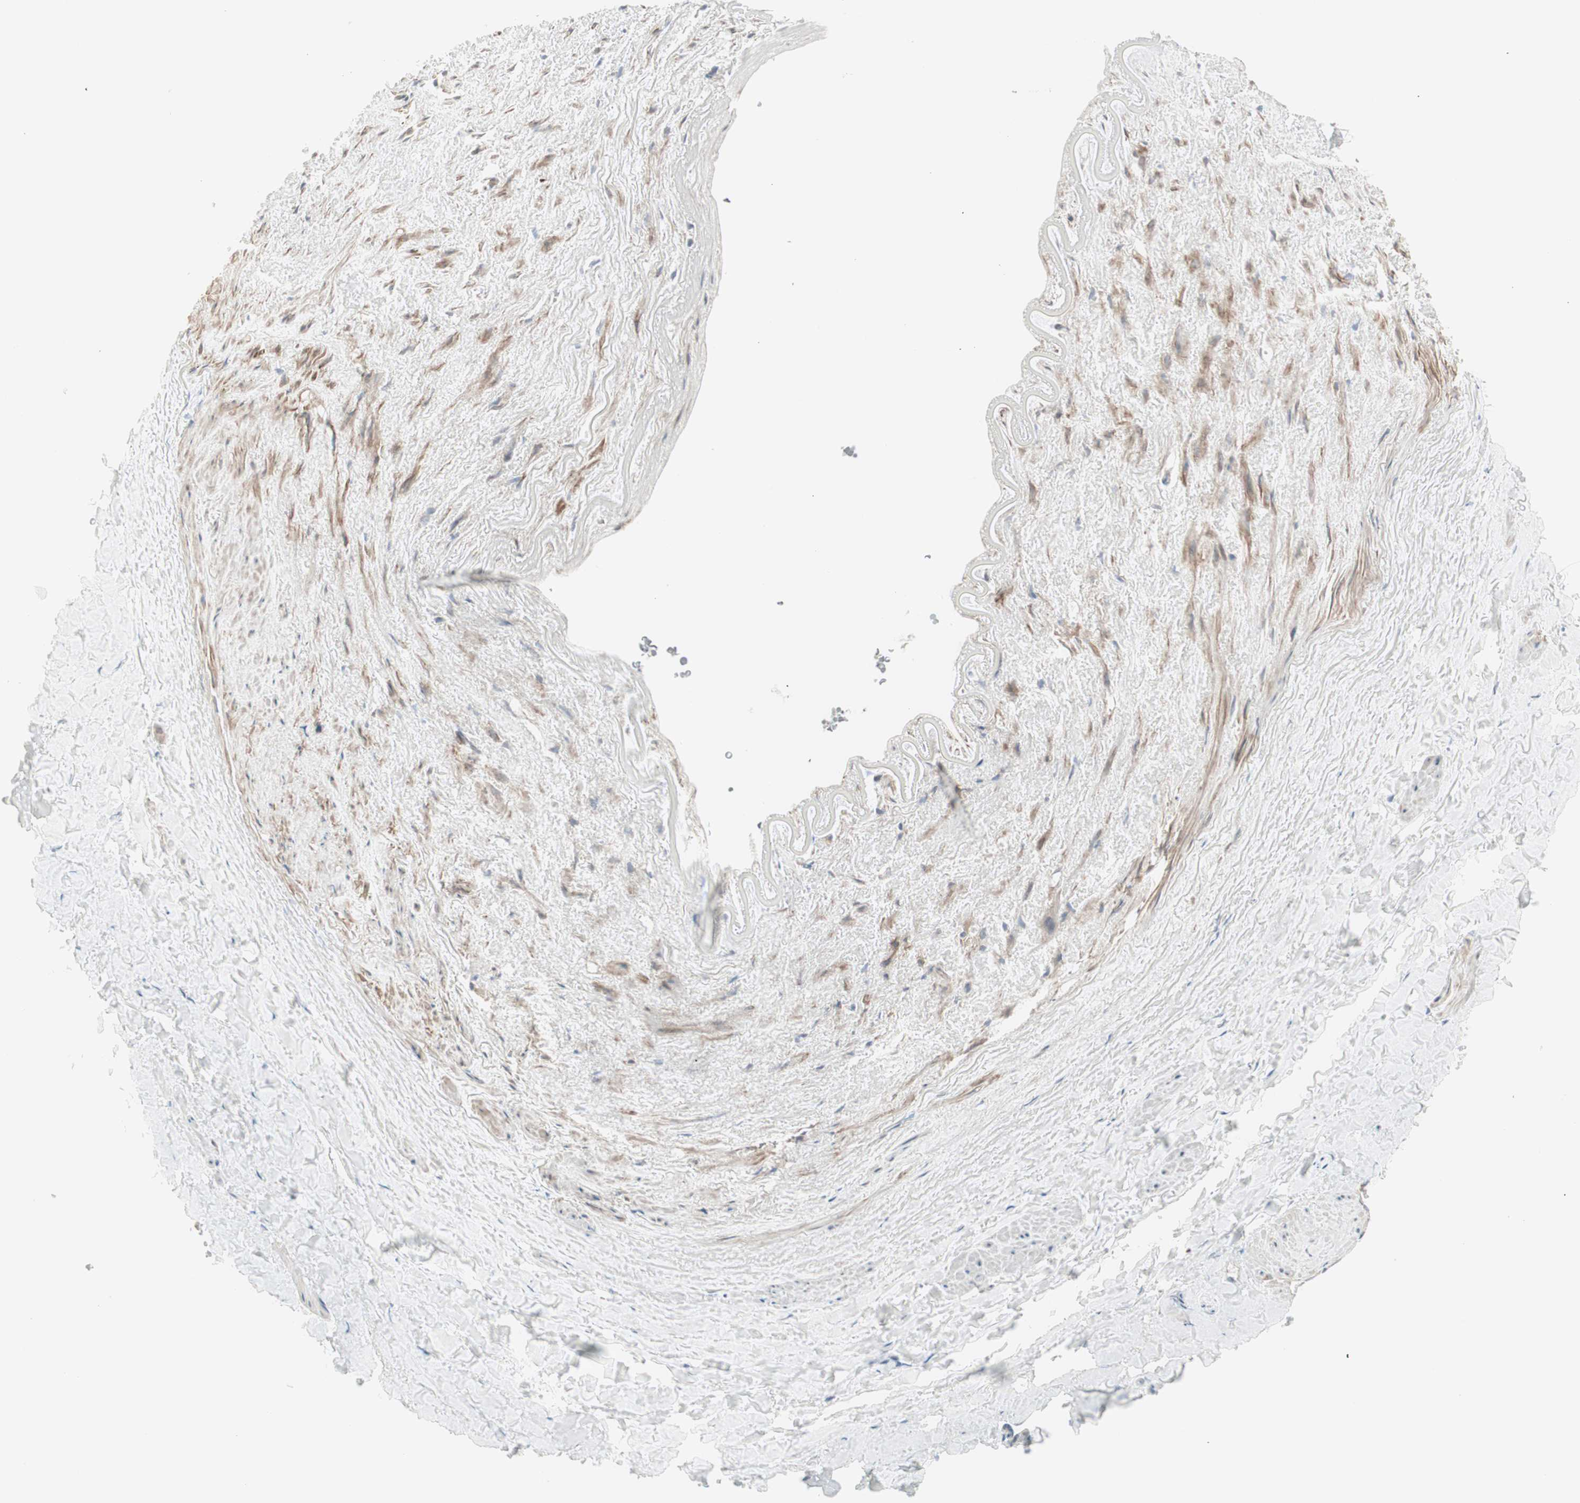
{"staining": {"intensity": "negative", "quantity": "none", "location": "none"}, "tissue": "adipose tissue", "cell_type": "Adipocytes", "image_type": "normal", "snomed": [{"axis": "morphology", "description": "Normal tissue, NOS"}, {"axis": "topography", "description": "Peripheral nerve tissue"}], "caption": "This is an immunohistochemistry (IHC) micrograph of unremarkable human adipose tissue. There is no positivity in adipocytes.", "gene": "CDHR5", "patient": {"sex": "male", "age": 70}}